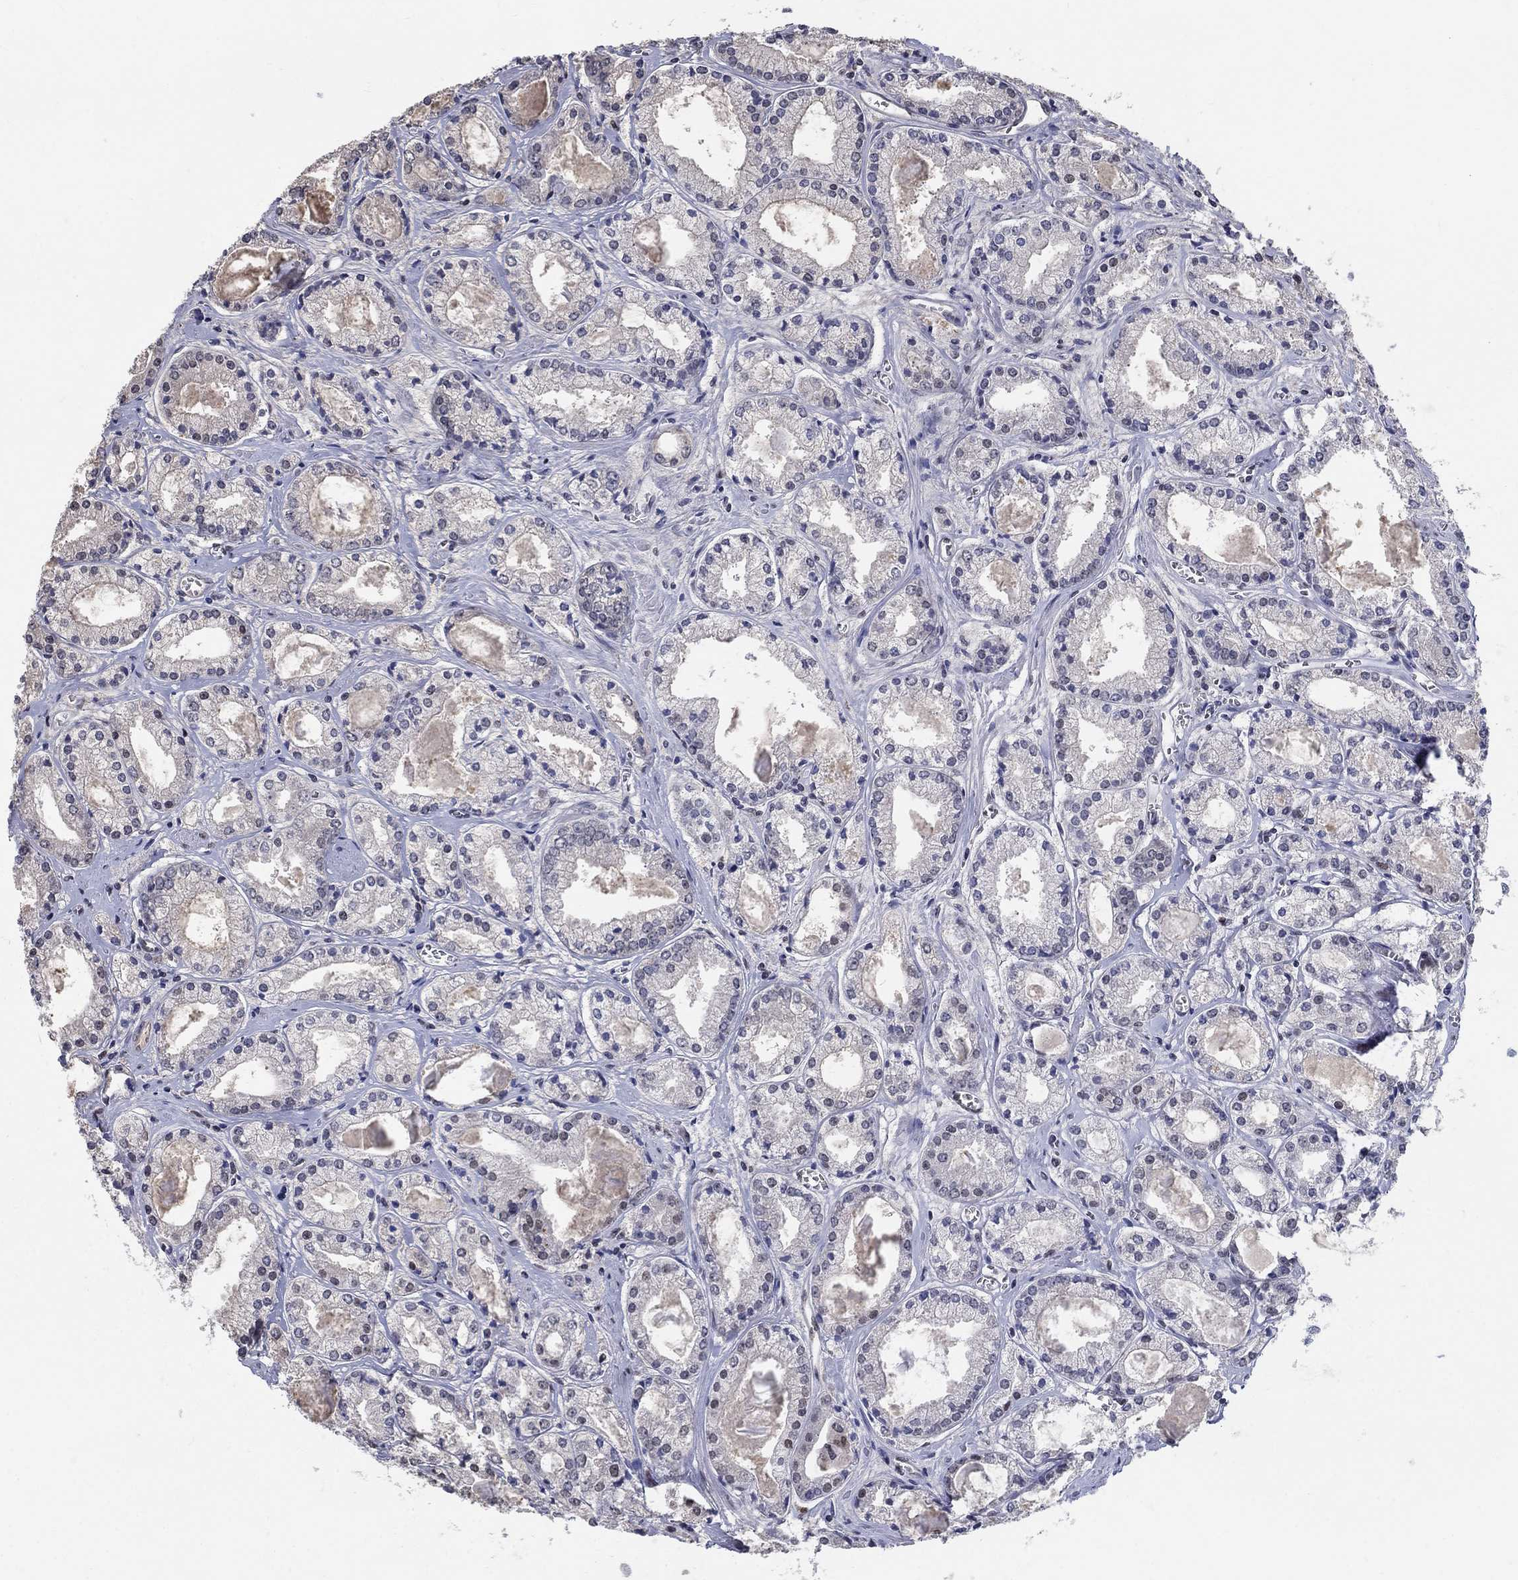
{"staining": {"intensity": "negative", "quantity": "none", "location": "none"}, "tissue": "prostate cancer", "cell_type": "Tumor cells", "image_type": "cancer", "snomed": [{"axis": "morphology", "description": "Adenocarcinoma, NOS"}, {"axis": "topography", "description": "Prostate"}], "caption": "Prostate cancer (adenocarcinoma) stained for a protein using immunohistochemistry exhibits no positivity tumor cells.", "gene": "CENPE", "patient": {"sex": "male", "age": 72}}